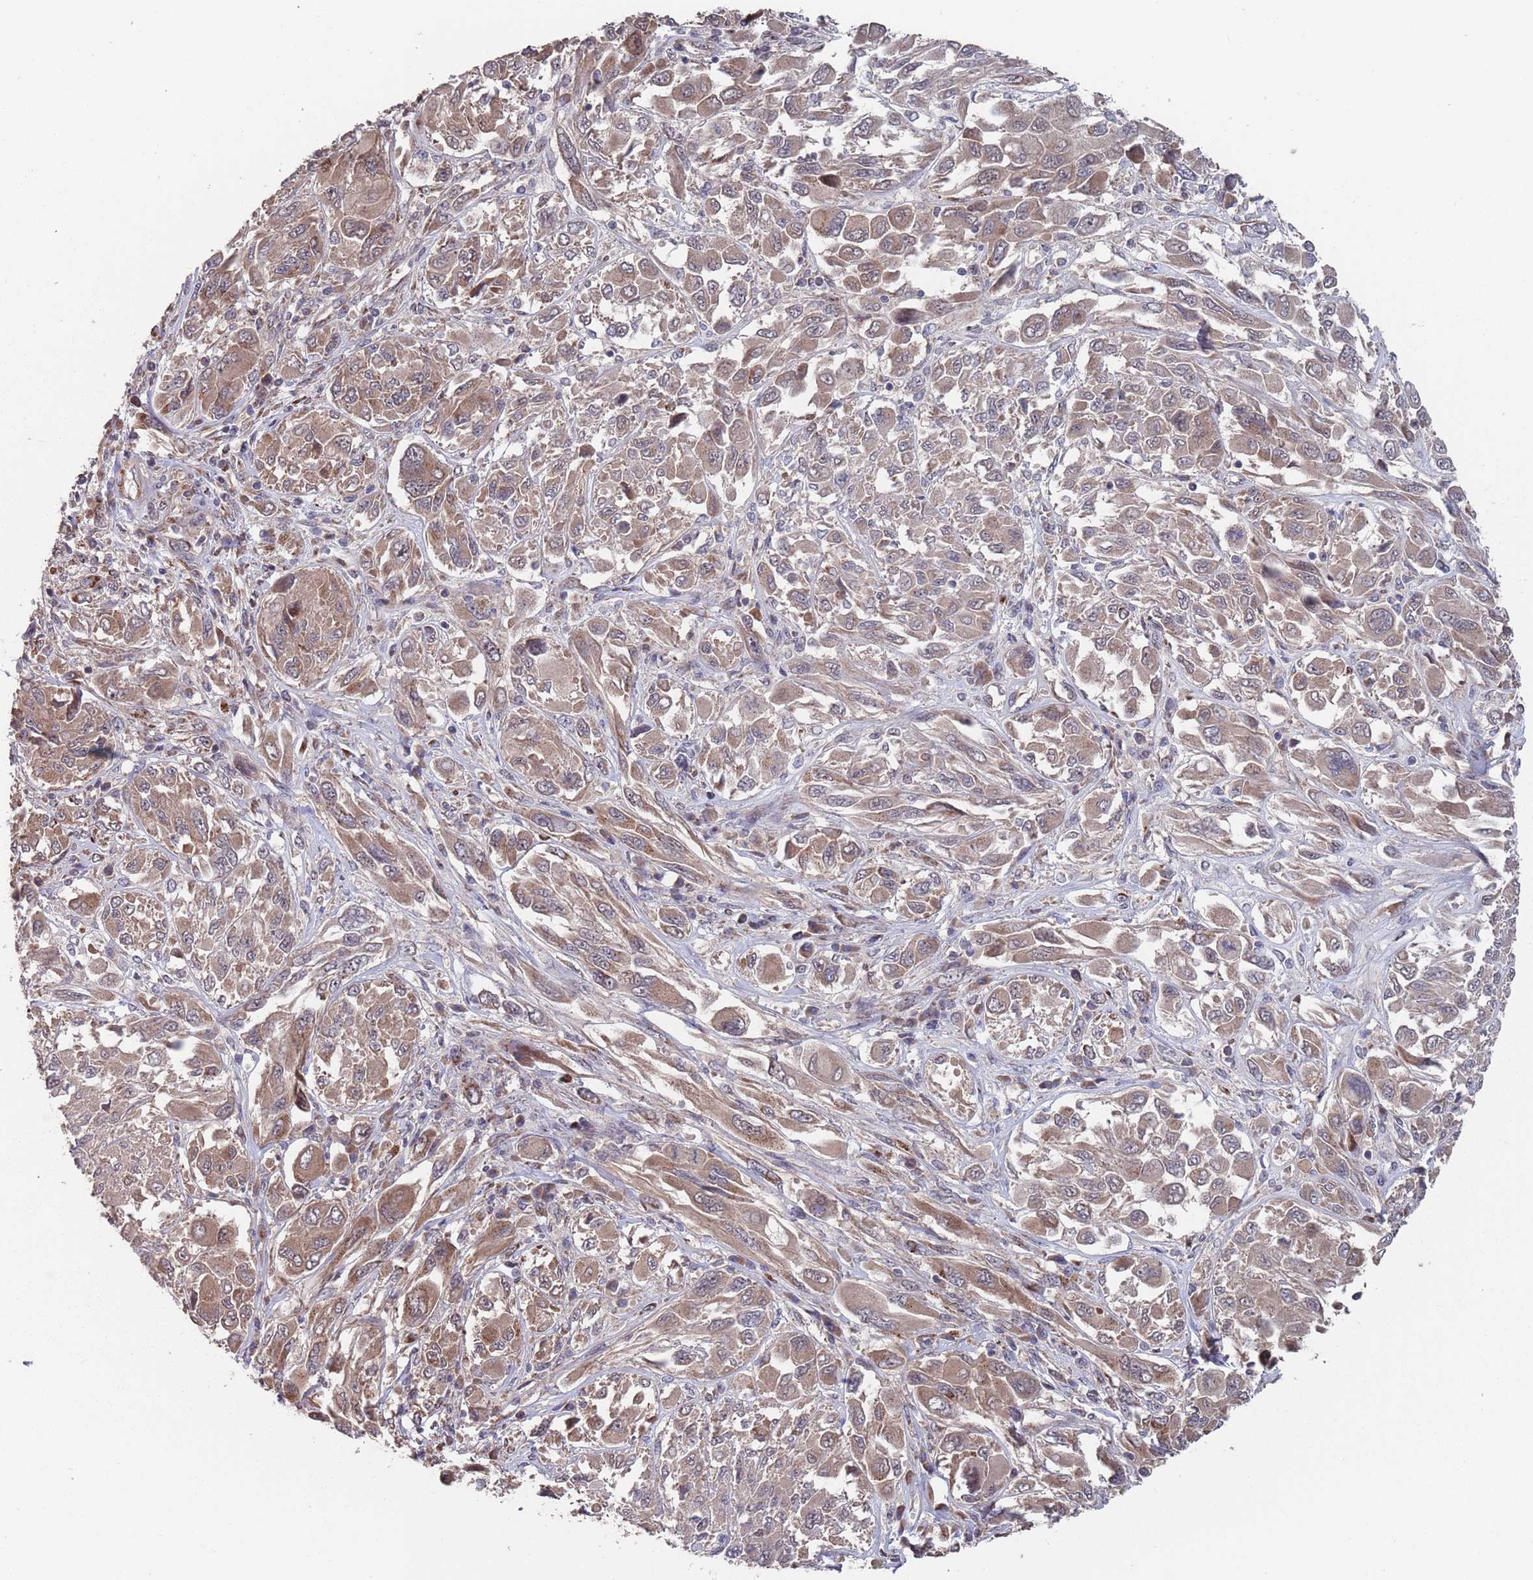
{"staining": {"intensity": "moderate", "quantity": ">75%", "location": "cytoplasmic/membranous"}, "tissue": "melanoma", "cell_type": "Tumor cells", "image_type": "cancer", "snomed": [{"axis": "morphology", "description": "Malignant melanoma, NOS"}, {"axis": "topography", "description": "Skin"}], "caption": "Malignant melanoma stained for a protein demonstrates moderate cytoplasmic/membranous positivity in tumor cells.", "gene": "UNC45A", "patient": {"sex": "female", "age": 91}}